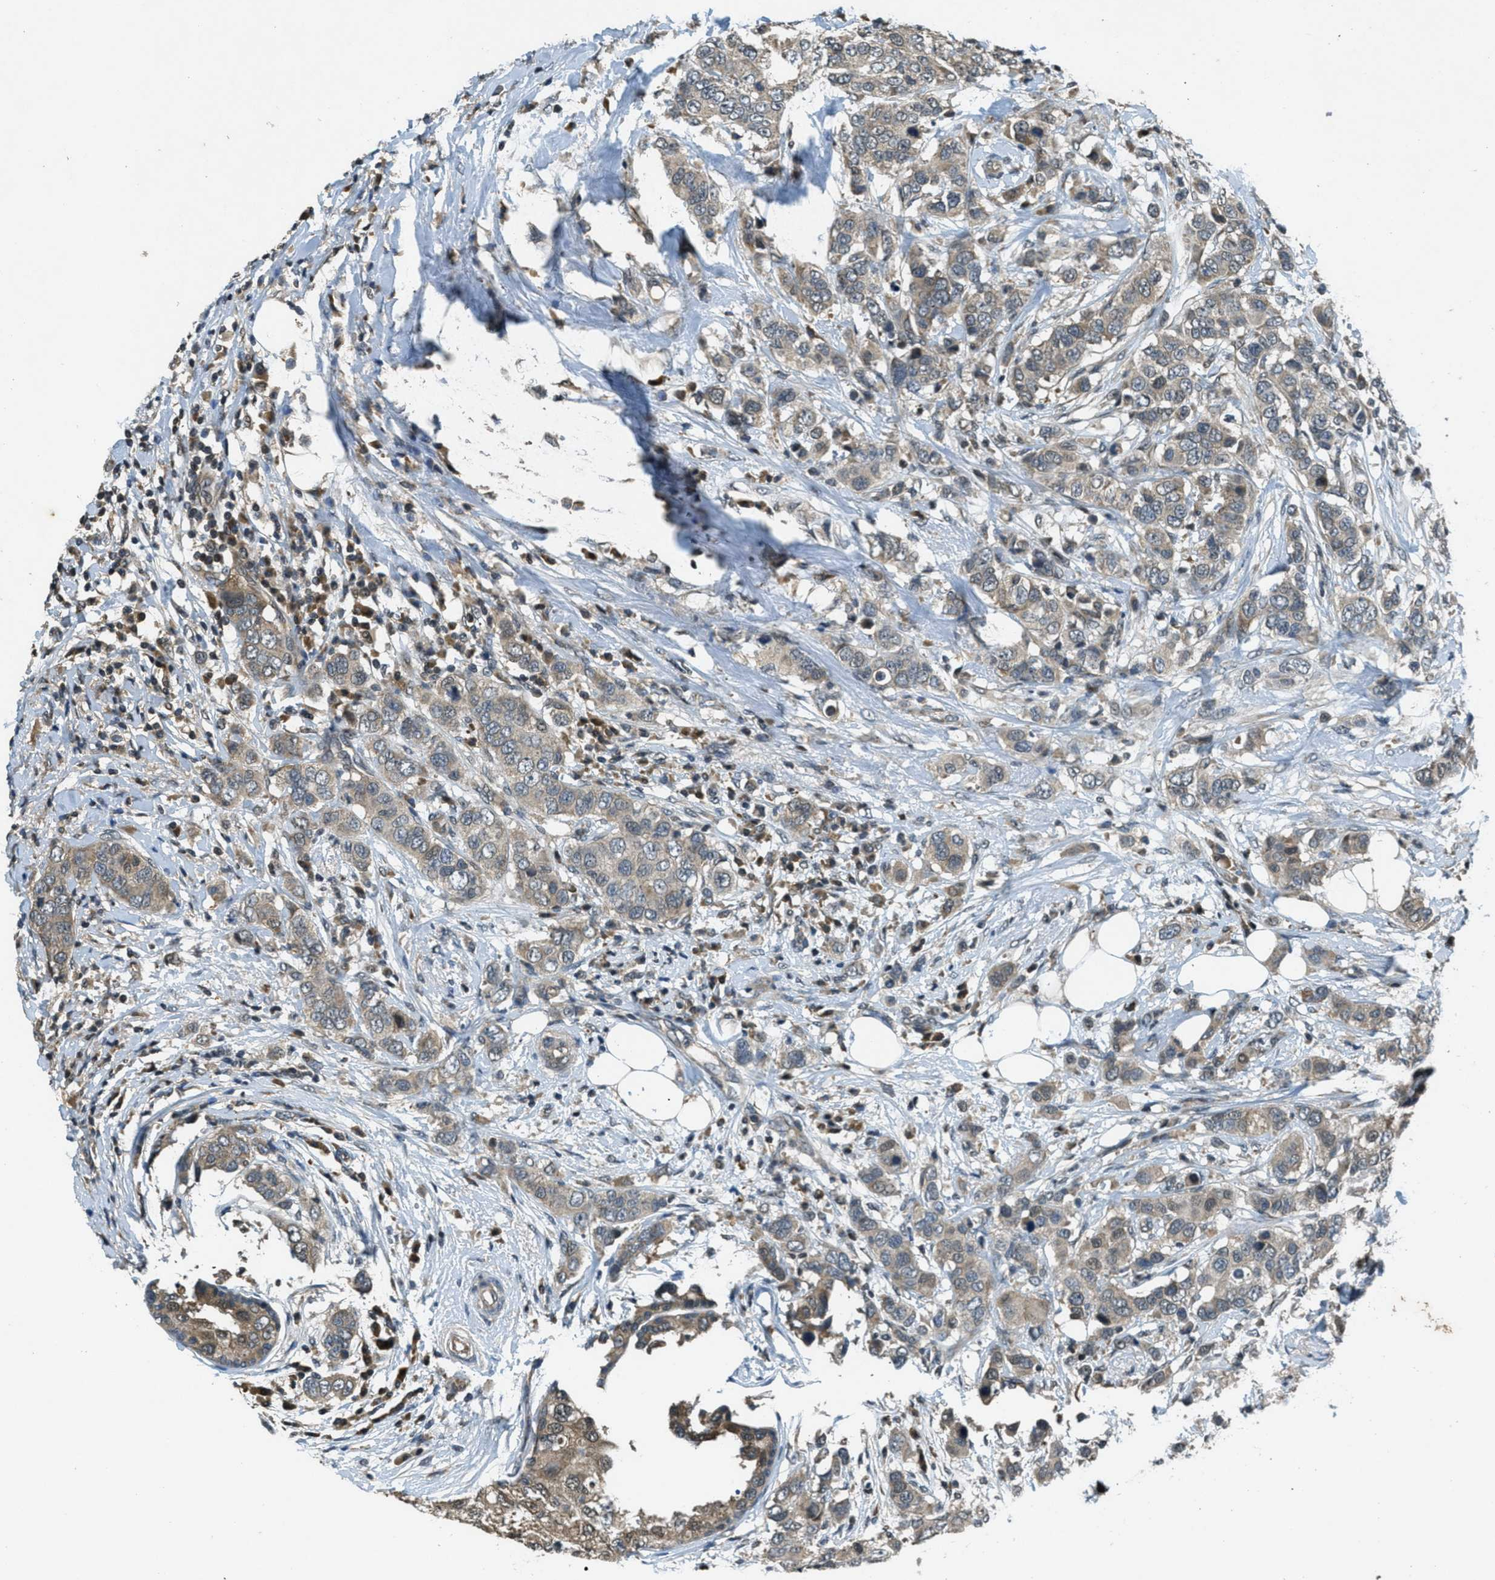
{"staining": {"intensity": "weak", "quantity": ">75%", "location": "cytoplasmic/membranous"}, "tissue": "breast cancer", "cell_type": "Tumor cells", "image_type": "cancer", "snomed": [{"axis": "morphology", "description": "Duct carcinoma"}, {"axis": "topography", "description": "Breast"}], "caption": "Weak cytoplasmic/membranous protein expression is identified in about >75% of tumor cells in breast cancer (invasive ductal carcinoma).", "gene": "DUSP6", "patient": {"sex": "female", "age": 50}}